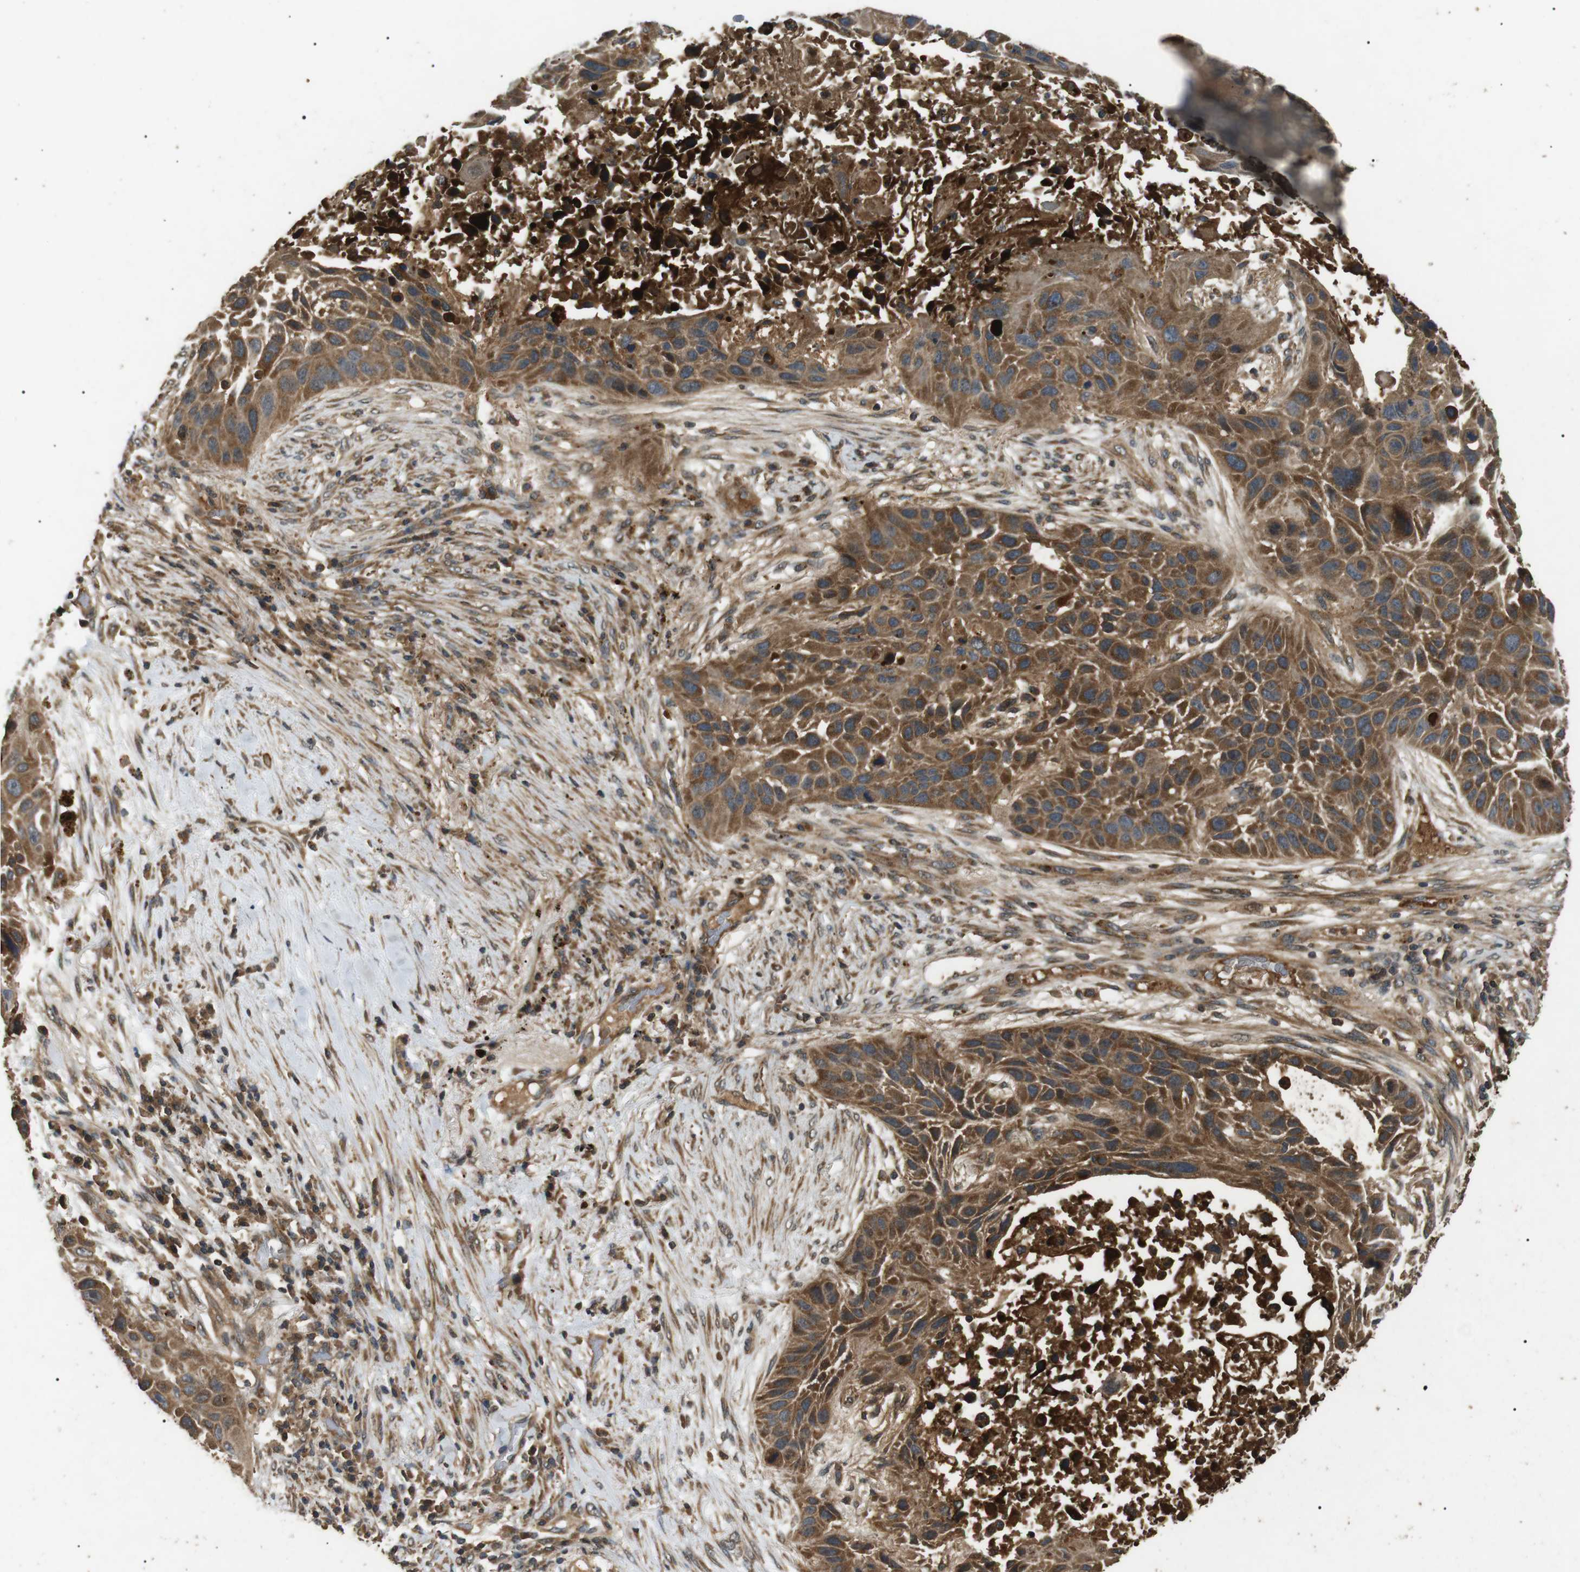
{"staining": {"intensity": "strong", "quantity": ">75%", "location": "cytoplasmic/membranous"}, "tissue": "lung cancer", "cell_type": "Tumor cells", "image_type": "cancer", "snomed": [{"axis": "morphology", "description": "Squamous cell carcinoma, NOS"}, {"axis": "topography", "description": "Lung"}], "caption": "DAB (3,3'-diaminobenzidine) immunohistochemical staining of human lung cancer (squamous cell carcinoma) demonstrates strong cytoplasmic/membranous protein expression in approximately >75% of tumor cells.", "gene": "TBC1D15", "patient": {"sex": "male", "age": 57}}